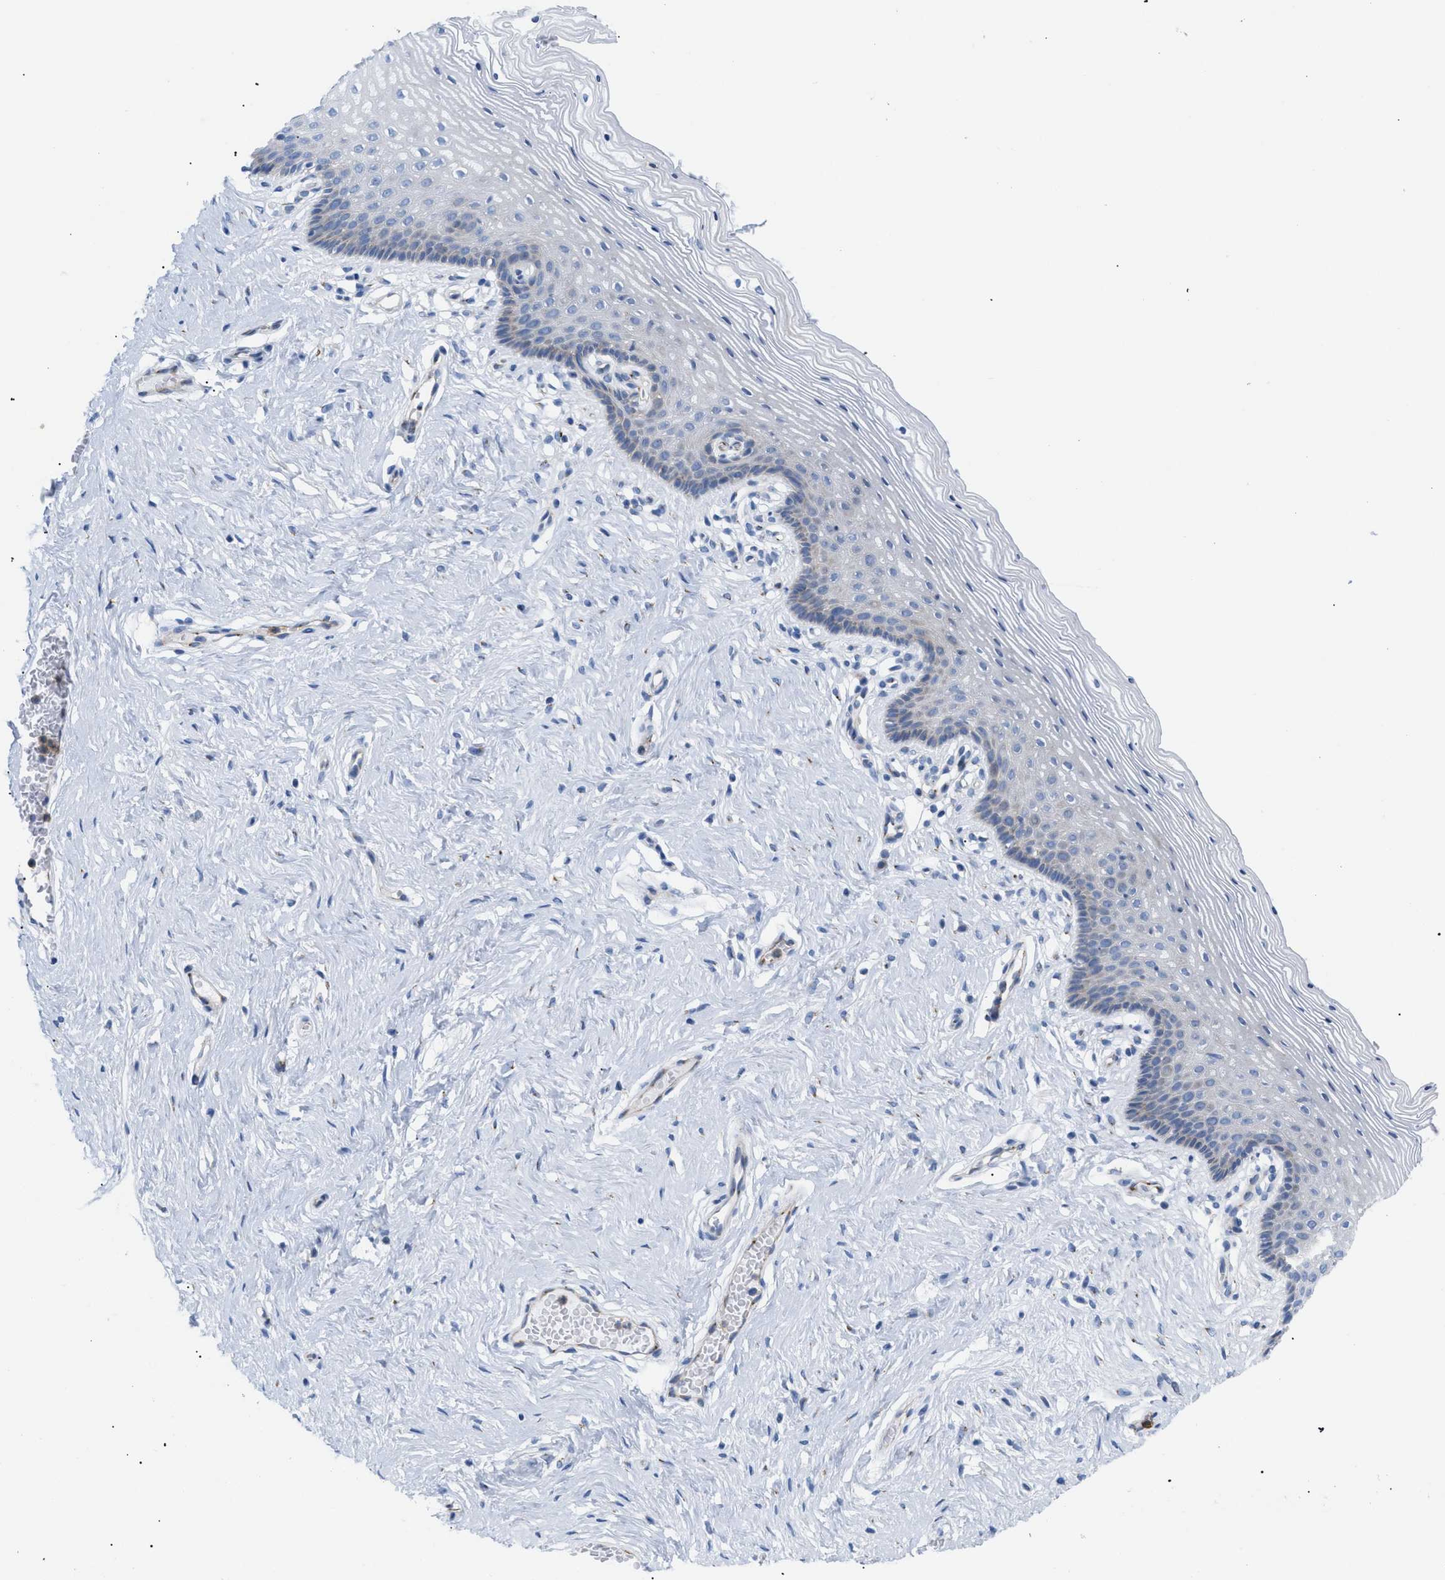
{"staining": {"intensity": "weak", "quantity": "<25%", "location": "cytoplasmic/membranous"}, "tissue": "vagina", "cell_type": "Squamous epithelial cells", "image_type": "normal", "snomed": [{"axis": "morphology", "description": "Normal tissue, NOS"}, {"axis": "topography", "description": "Vagina"}], "caption": "DAB (3,3'-diaminobenzidine) immunohistochemical staining of benign vagina demonstrates no significant positivity in squamous epithelial cells.", "gene": "TMEM17", "patient": {"sex": "female", "age": 32}}